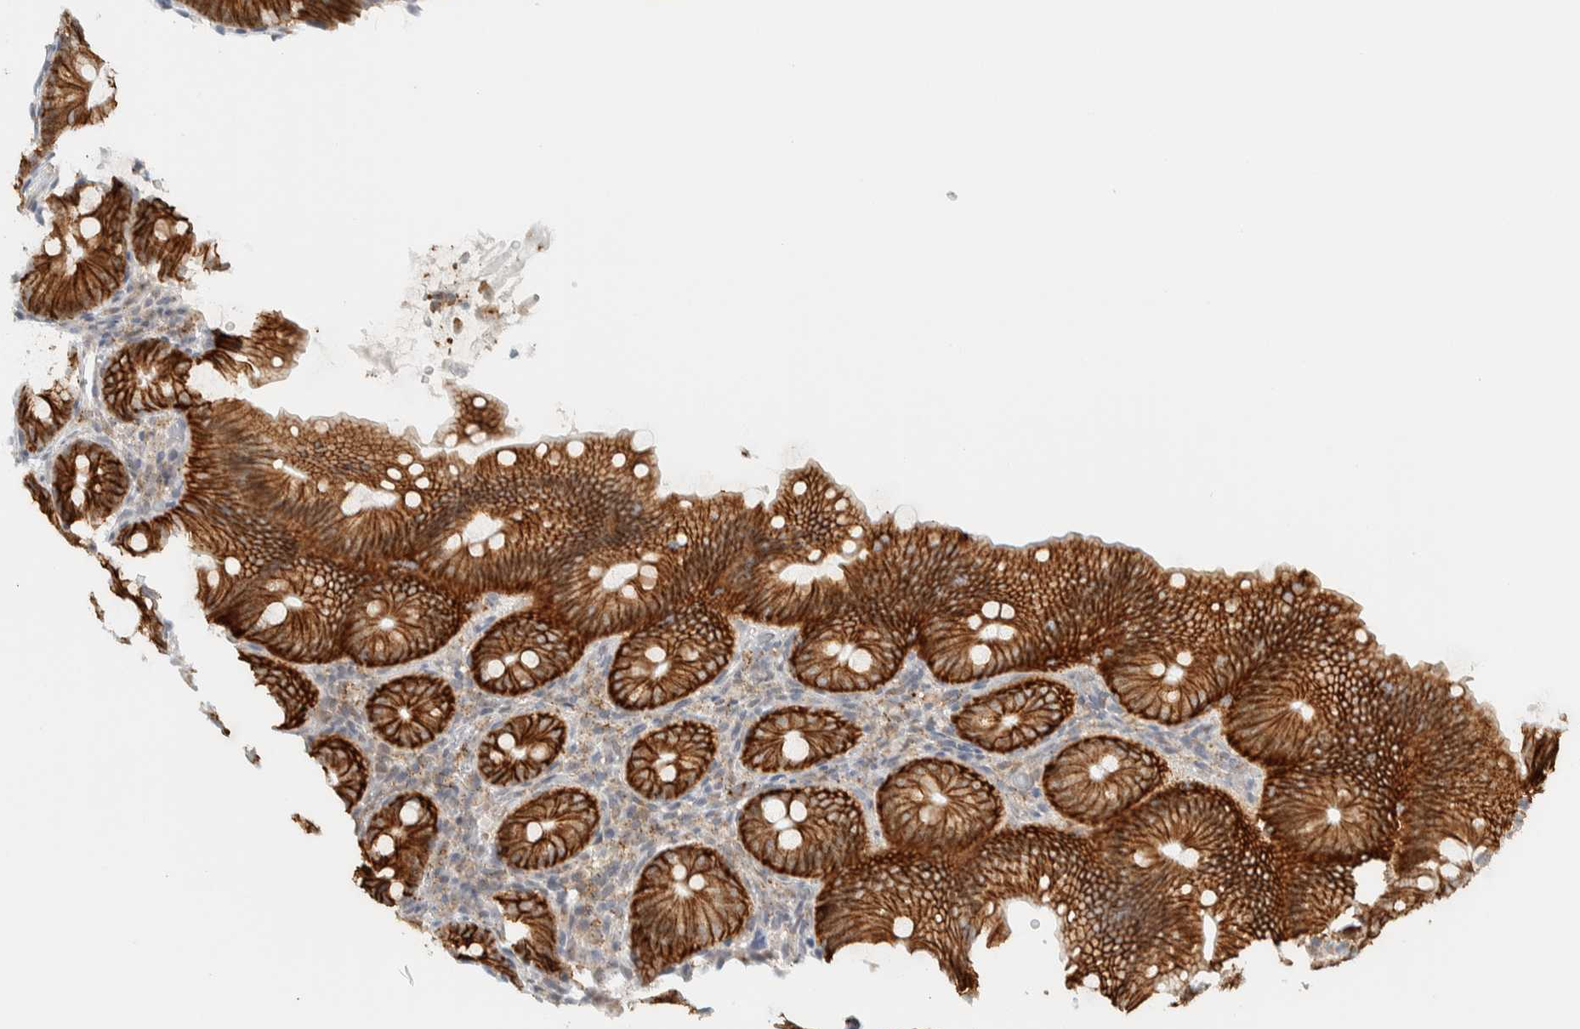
{"staining": {"intensity": "strong", "quantity": ">75%", "location": "cytoplasmic/membranous"}, "tissue": "appendix", "cell_type": "Glandular cells", "image_type": "normal", "snomed": [{"axis": "morphology", "description": "Normal tissue, NOS"}, {"axis": "topography", "description": "Appendix"}], "caption": "Approximately >75% of glandular cells in benign human appendix exhibit strong cytoplasmic/membranous protein staining as visualized by brown immunohistochemical staining.", "gene": "CDH17", "patient": {"sex": "male", "age": 1}}